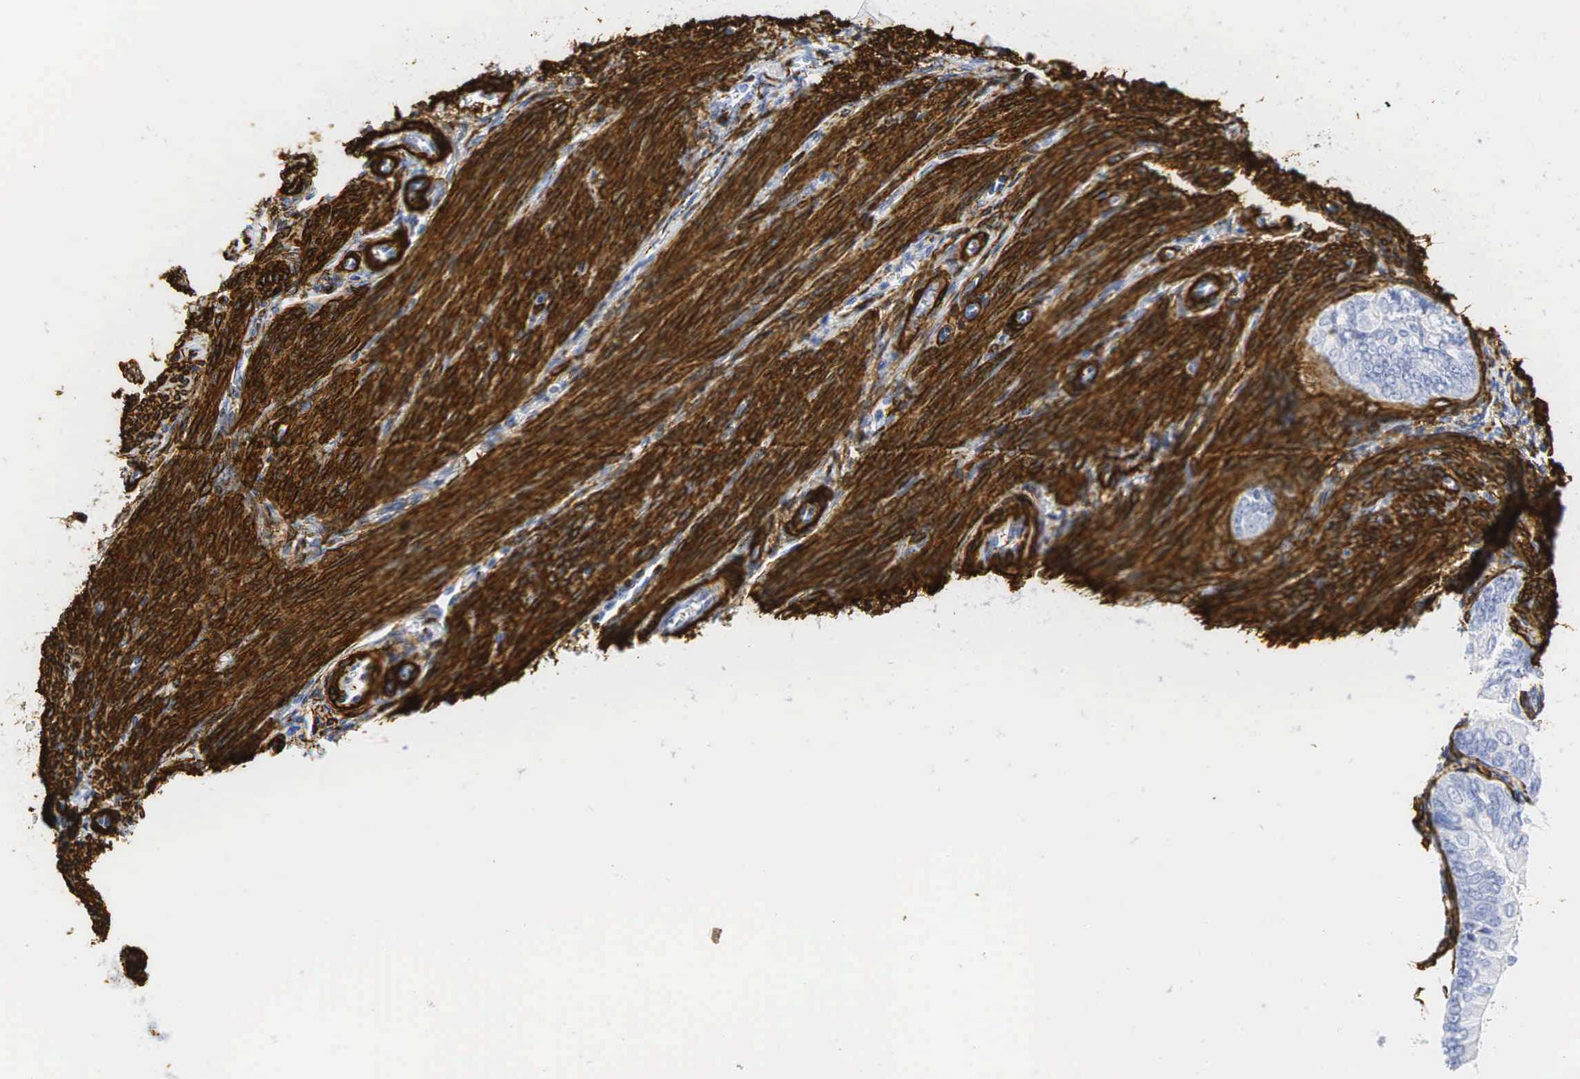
{"staining": {"intensity": "weak", "quantity": "<25%", "location": "nuclear"}, "tissue": "endometrial cancer", "cell_type": "Tumor cells", "image_type": "cancer", "snomed": [{"axis": "morphology", "description": "Adenocarcinoma, NOS"}, {"axis": "topography", "description": "Endometrium"}], "caption": "Histopathology image shows no protein expression in tumor cells of adenocarcinoma (endometrial) tissue.", "gene": "ACTA2", "patient": {"sex": "female", "age": 79}}